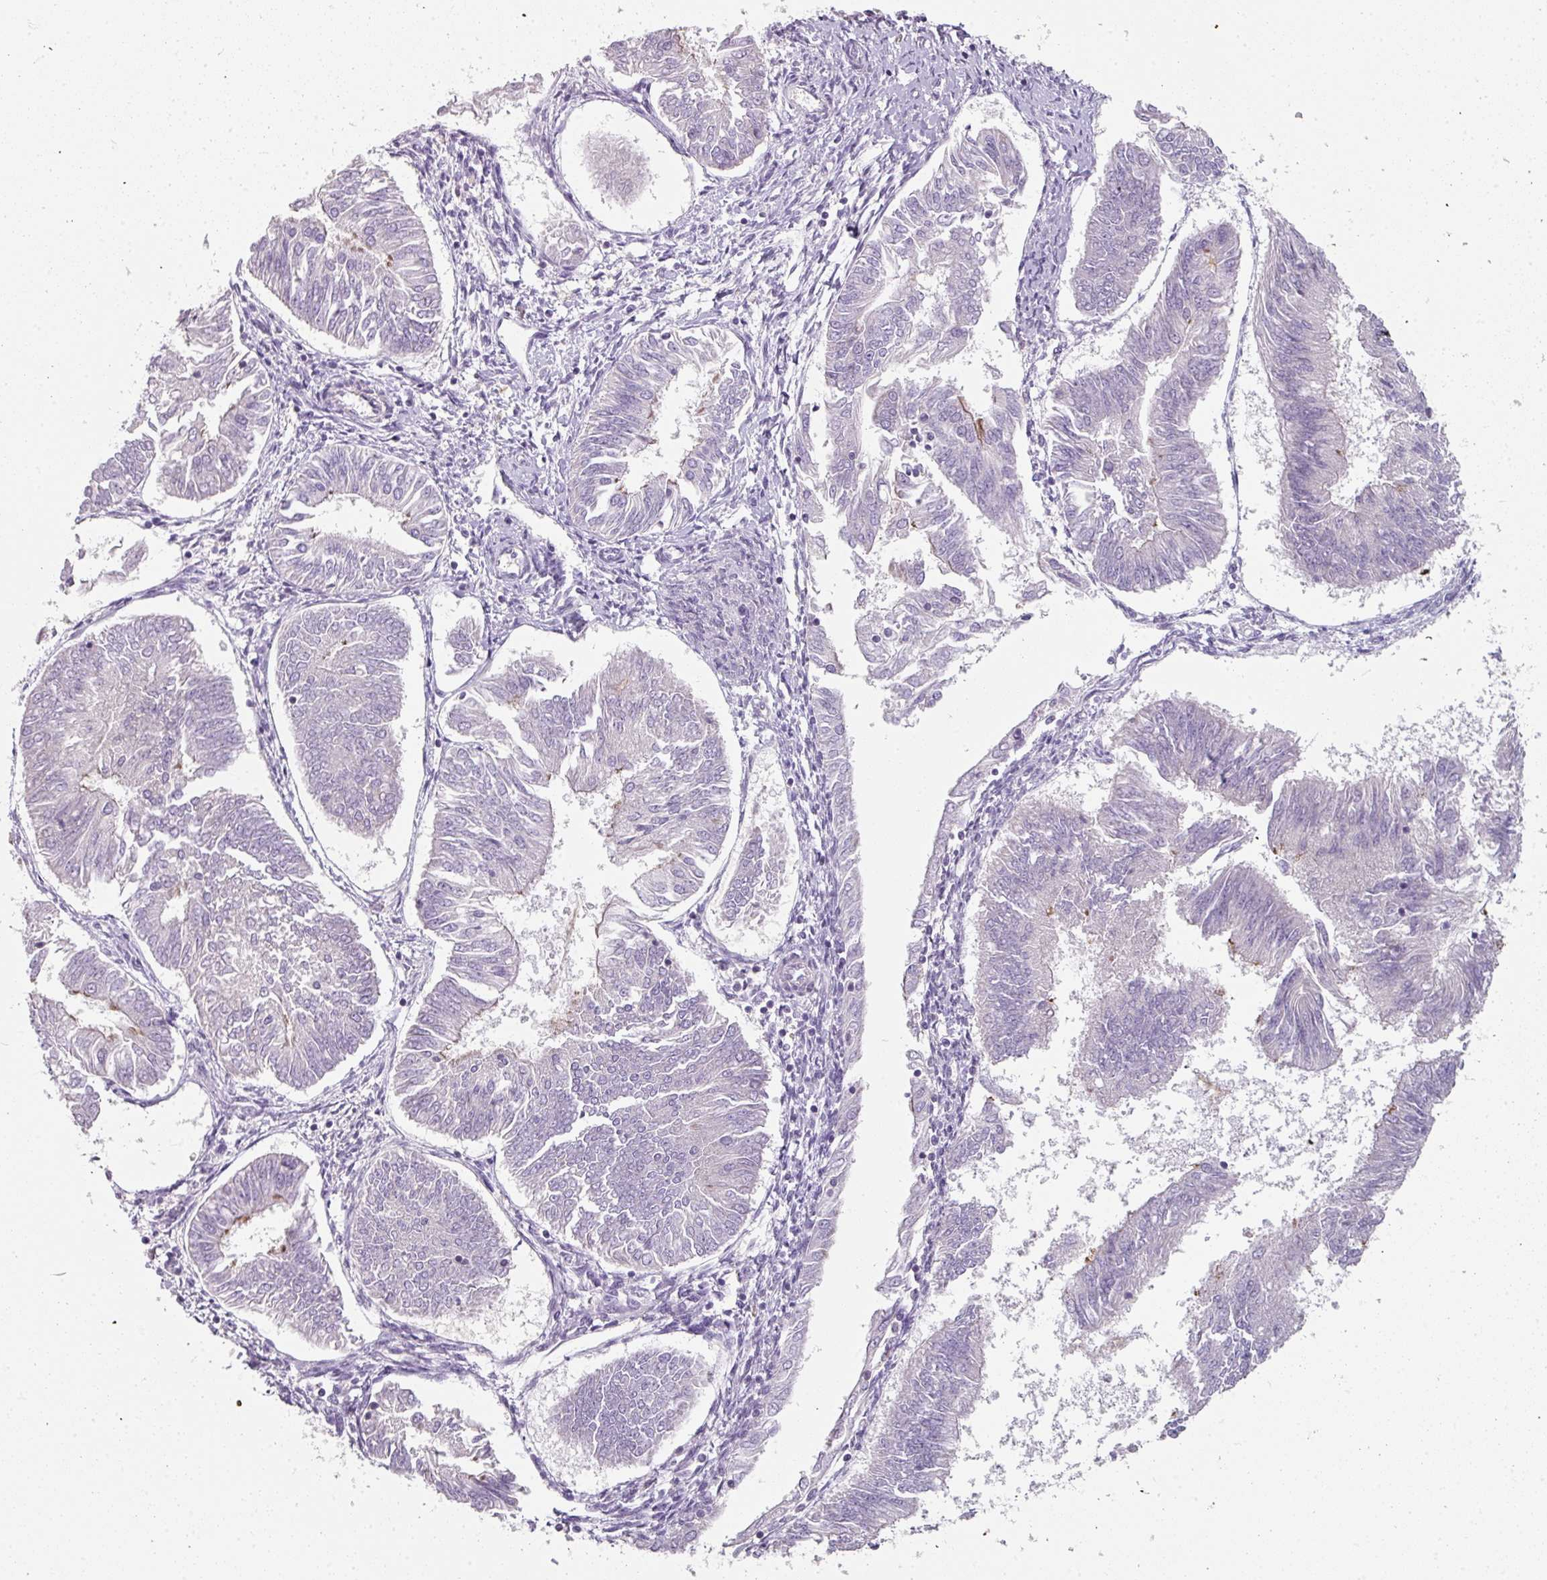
{"staining": {"intensity": "negative", "quantity": "none", "location": "none"}, "tissue": "endometrial cancer", "cell_type": "Tumor cells", "image_type": "cancer", "snomed": [{"axis": "morphology", "description": "Adenocarcinoma, NOS"}, {"axis": "topography", "description": "Endometrium"}], "caption": "Tumor cells show no significant staining in endometrial cancer (adenocarcinoma).", "gene": "FHAD1", "patient": {"sex": "female", "age": 58}}